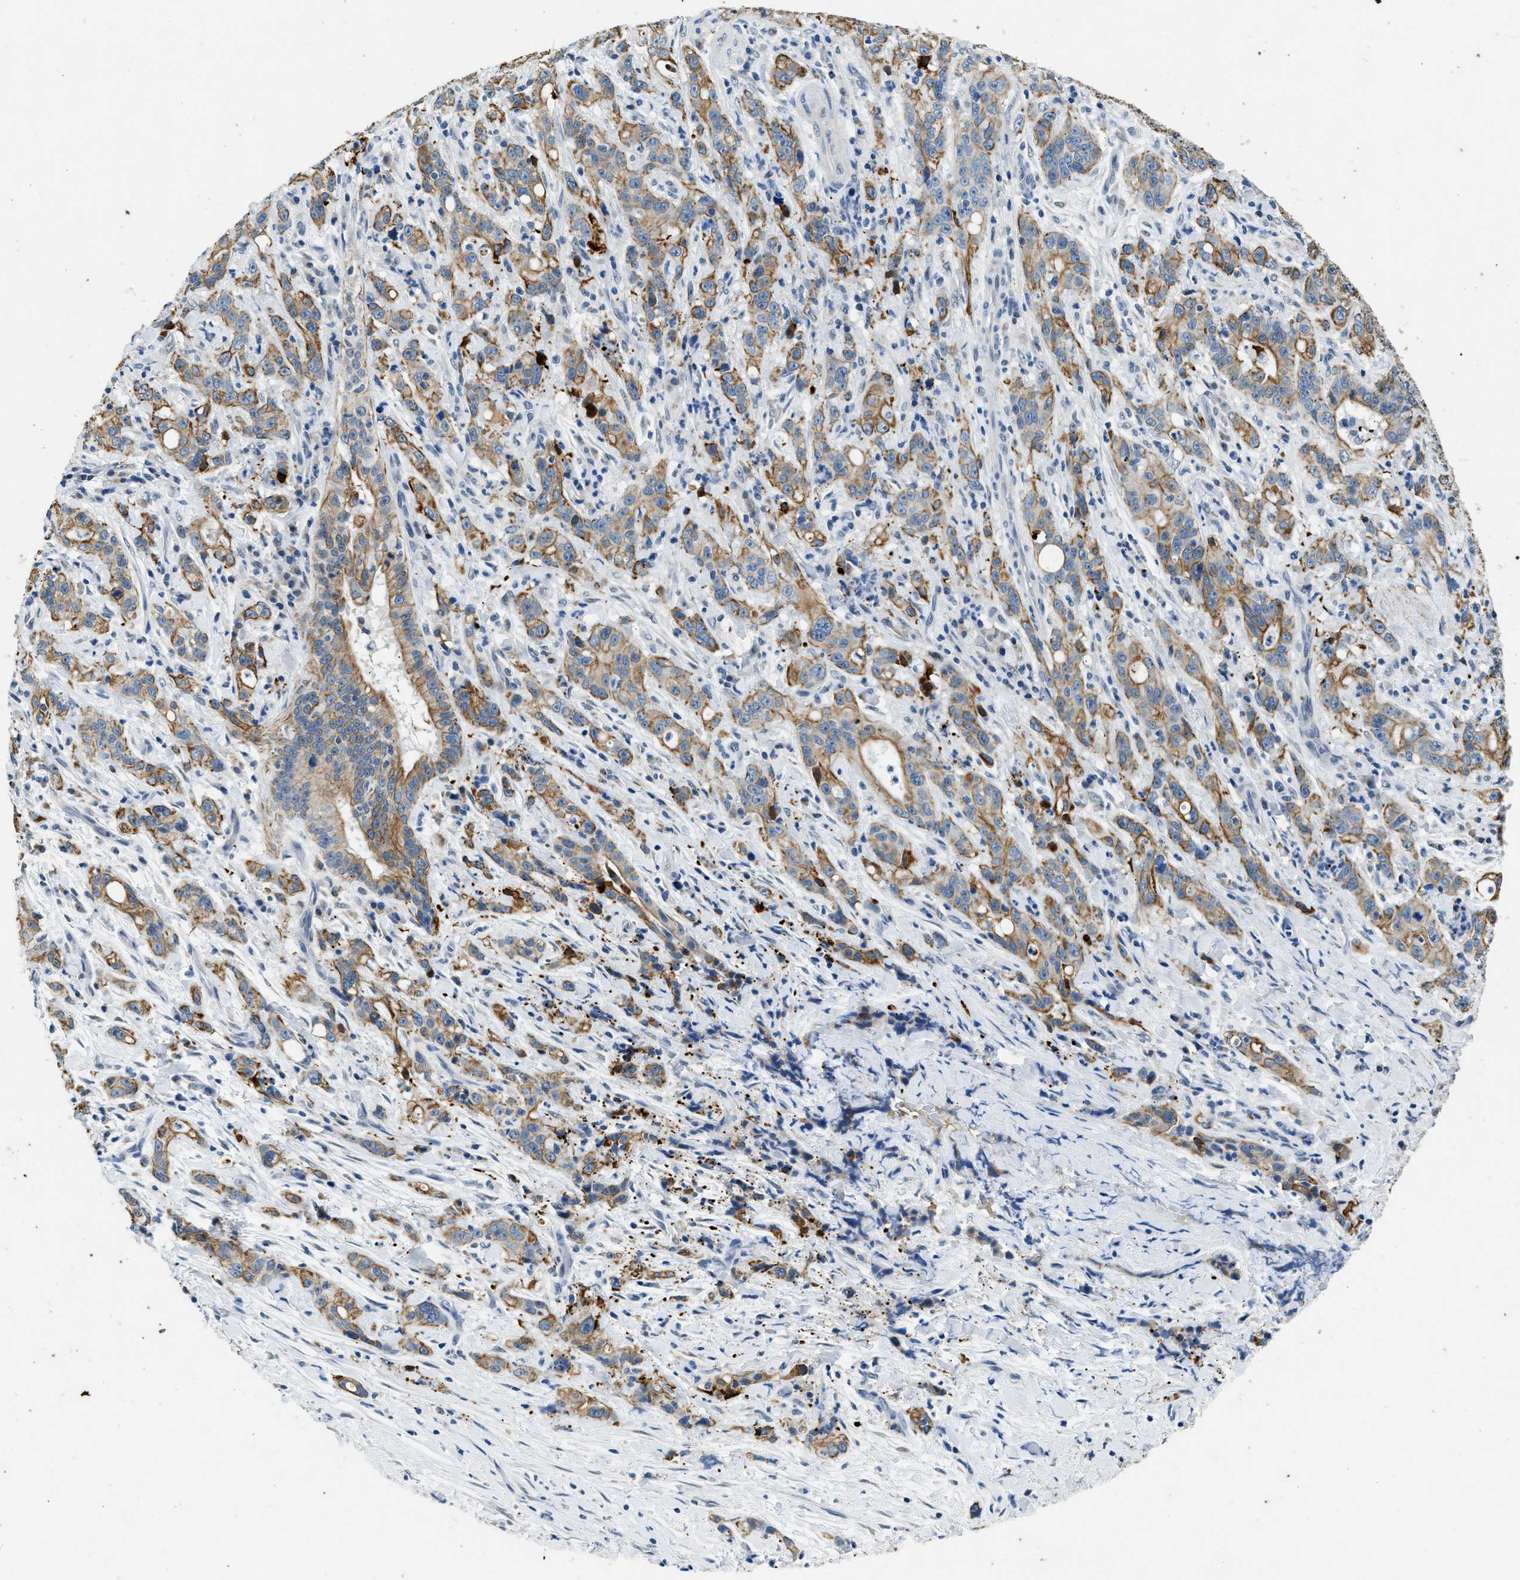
{"staining": {"intensity": "moderate", "quantity": ">75%", "location": "cytoplasmic/membranous"}, "tissue": "liver cancer", "cell_type": "Tumor cells", "image_type": "cancer", "snomed": [{"axis": "morphology", "description": "Cholangiocarcinoma"}, {"axis": "topography", "description": "Liver"}], "caption": "Immunohistochemistry micrograph of neoplastic tissue: cholangiocarcinoma (liver) stained using immunohistochemistry displays medium levels of moderate protein expression localized specifically in the cytoplasmic/membranous of tumor cells, appearing as a cytoplasmic/membranous brown color.", "gene": "CFAP20", "patient": {"sex": "female", "age": 38}}